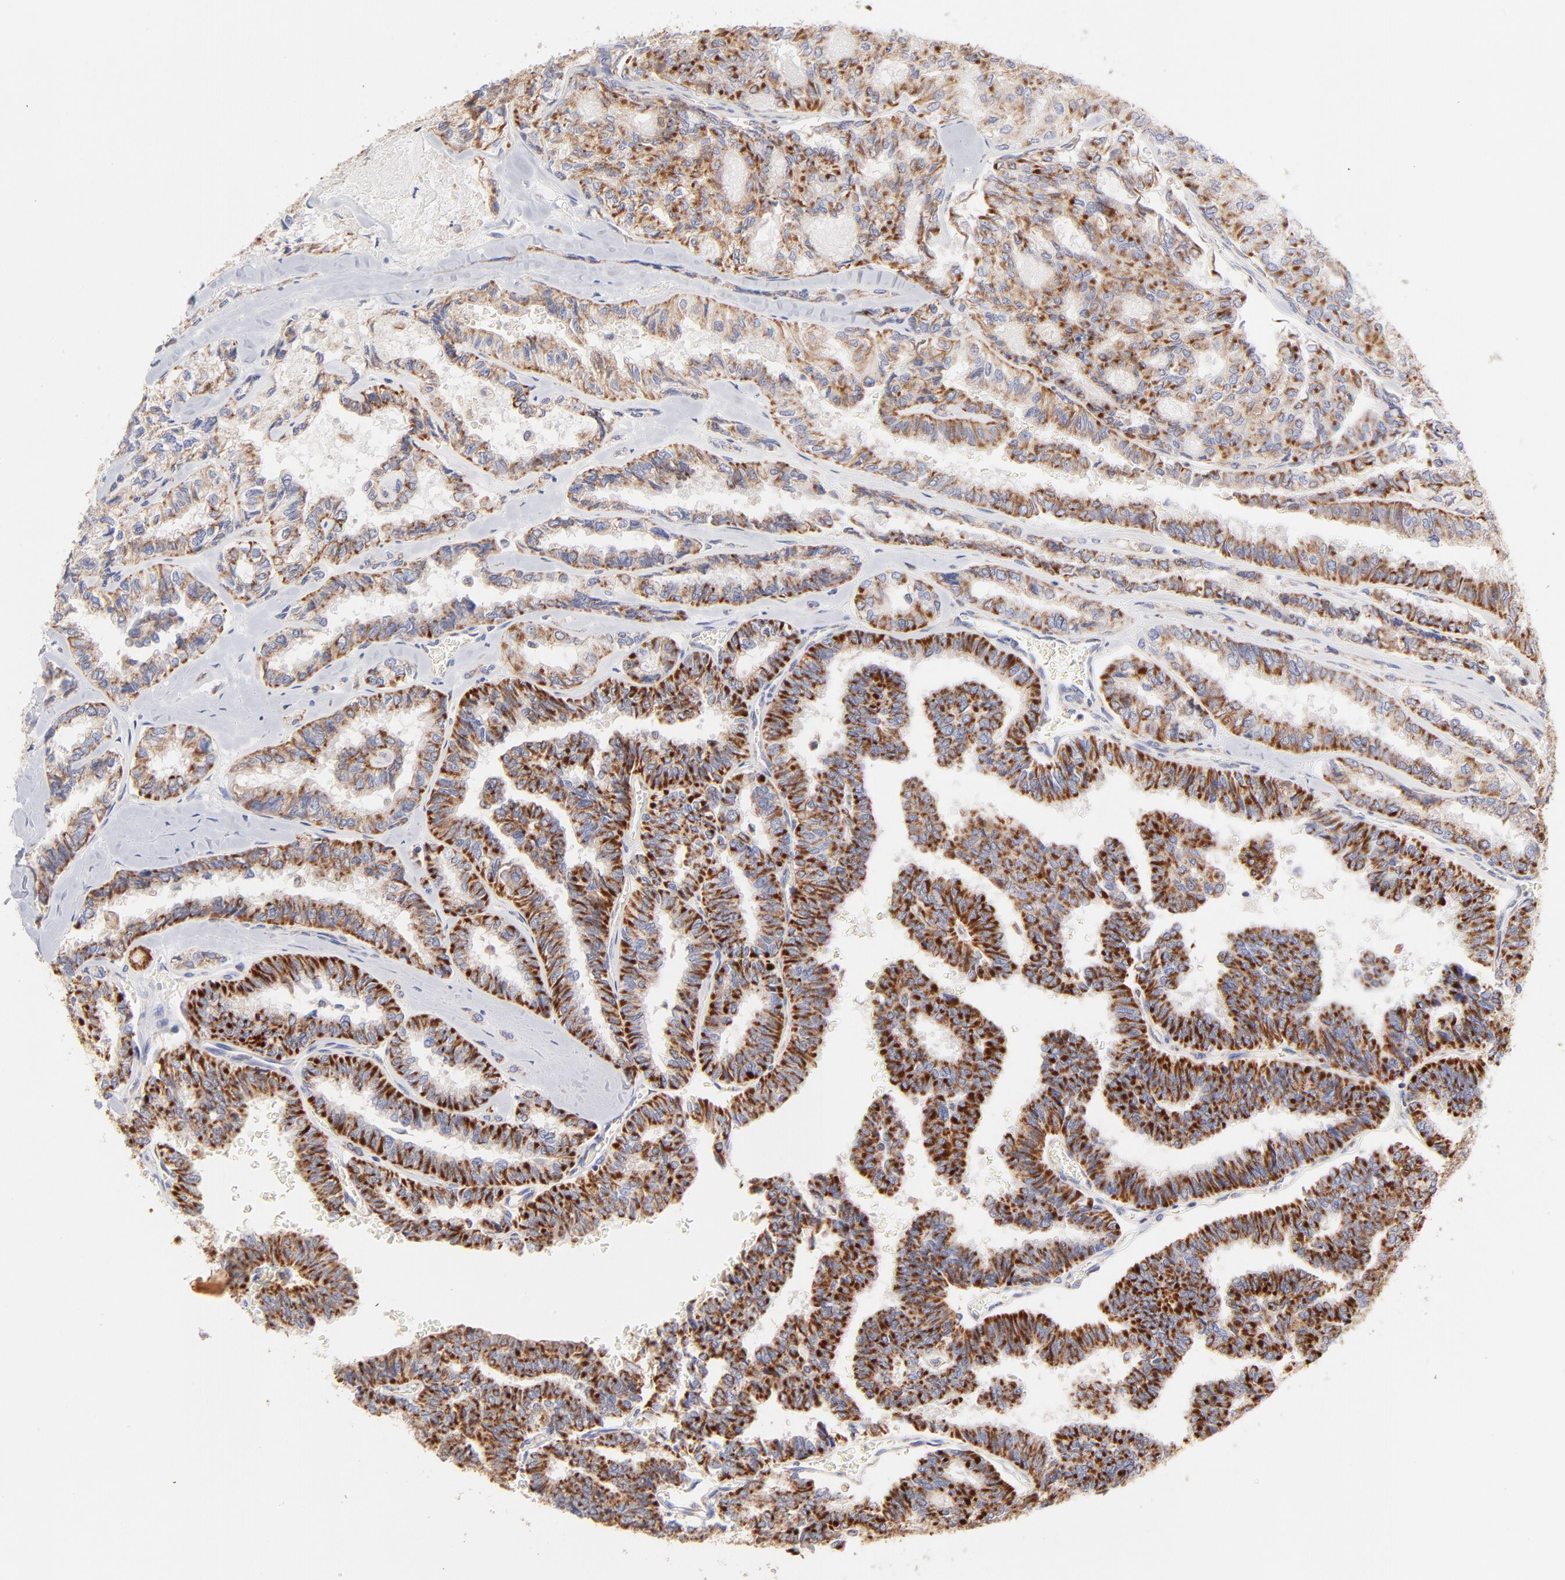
{"staining": {"intensity": "strong", "quantity": ">75%", "location": "cytoplasmic/membranous"}, "tissue": "thyroid cancer", "cell_type": "Tumor cells", "image_type": "cancer", "snomed": [{"axis": "morphology", "description": "Papillary adenocarcinoma, NOS"}, {"axis": "topography", "description": "Thyroid gland"}], "caption": "A brown stain shows strong cytoplasmic/membranous positivity of a protein in thyroid cancer (papillary adenocarcinoma) tumor cells.", "gene": "TIMM8A", "patient": {"sex": "female", "age": 35}}